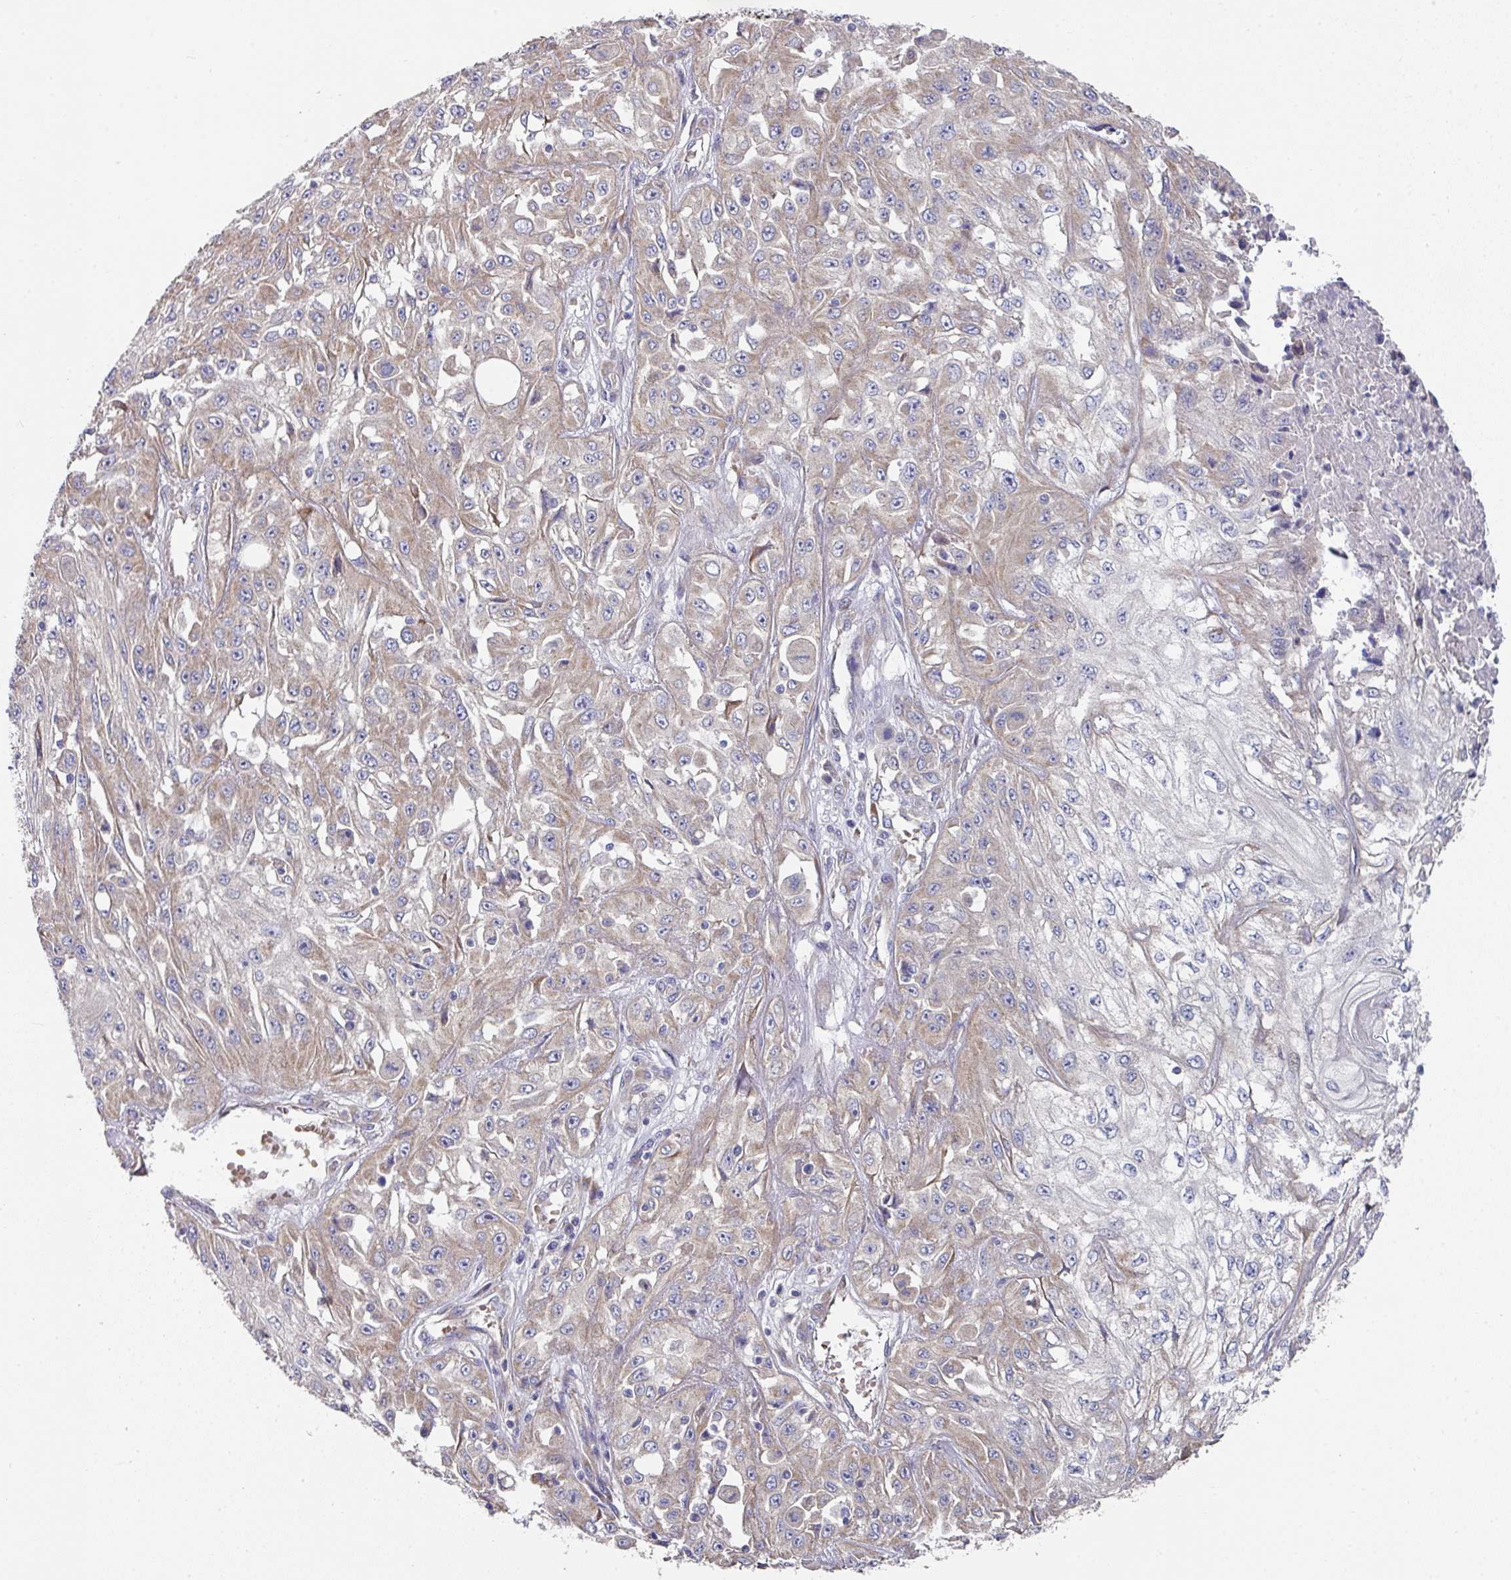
{"staining": {"intensity": "weak", "quantity": "25%-75%", "location": "cytoplasmic/membranous"}, "tissue": "skin cancer", "cell_type": "Tumor cells", "image_type": "cancer", "snomed": [{"axis": "morphology", "description": "Squamous cell carcinoma, NOS"}, {"axis": "morphology", "description": "Squamous cell carcinoma, metastatic, NOS"}, {"axis": "topography", "description": "Skin"}, {"axis": "topography", "description": "Lymph node"}], "caption": "Skin cancer (squamous cell carcinoma) stained with a brown dye demonstrates weak cytoplasmic/membranous positive expression in about 25%-75% of tumor cells.", "gene": "PYROXD2", "patient": {"sex": "male", "age": 75}}